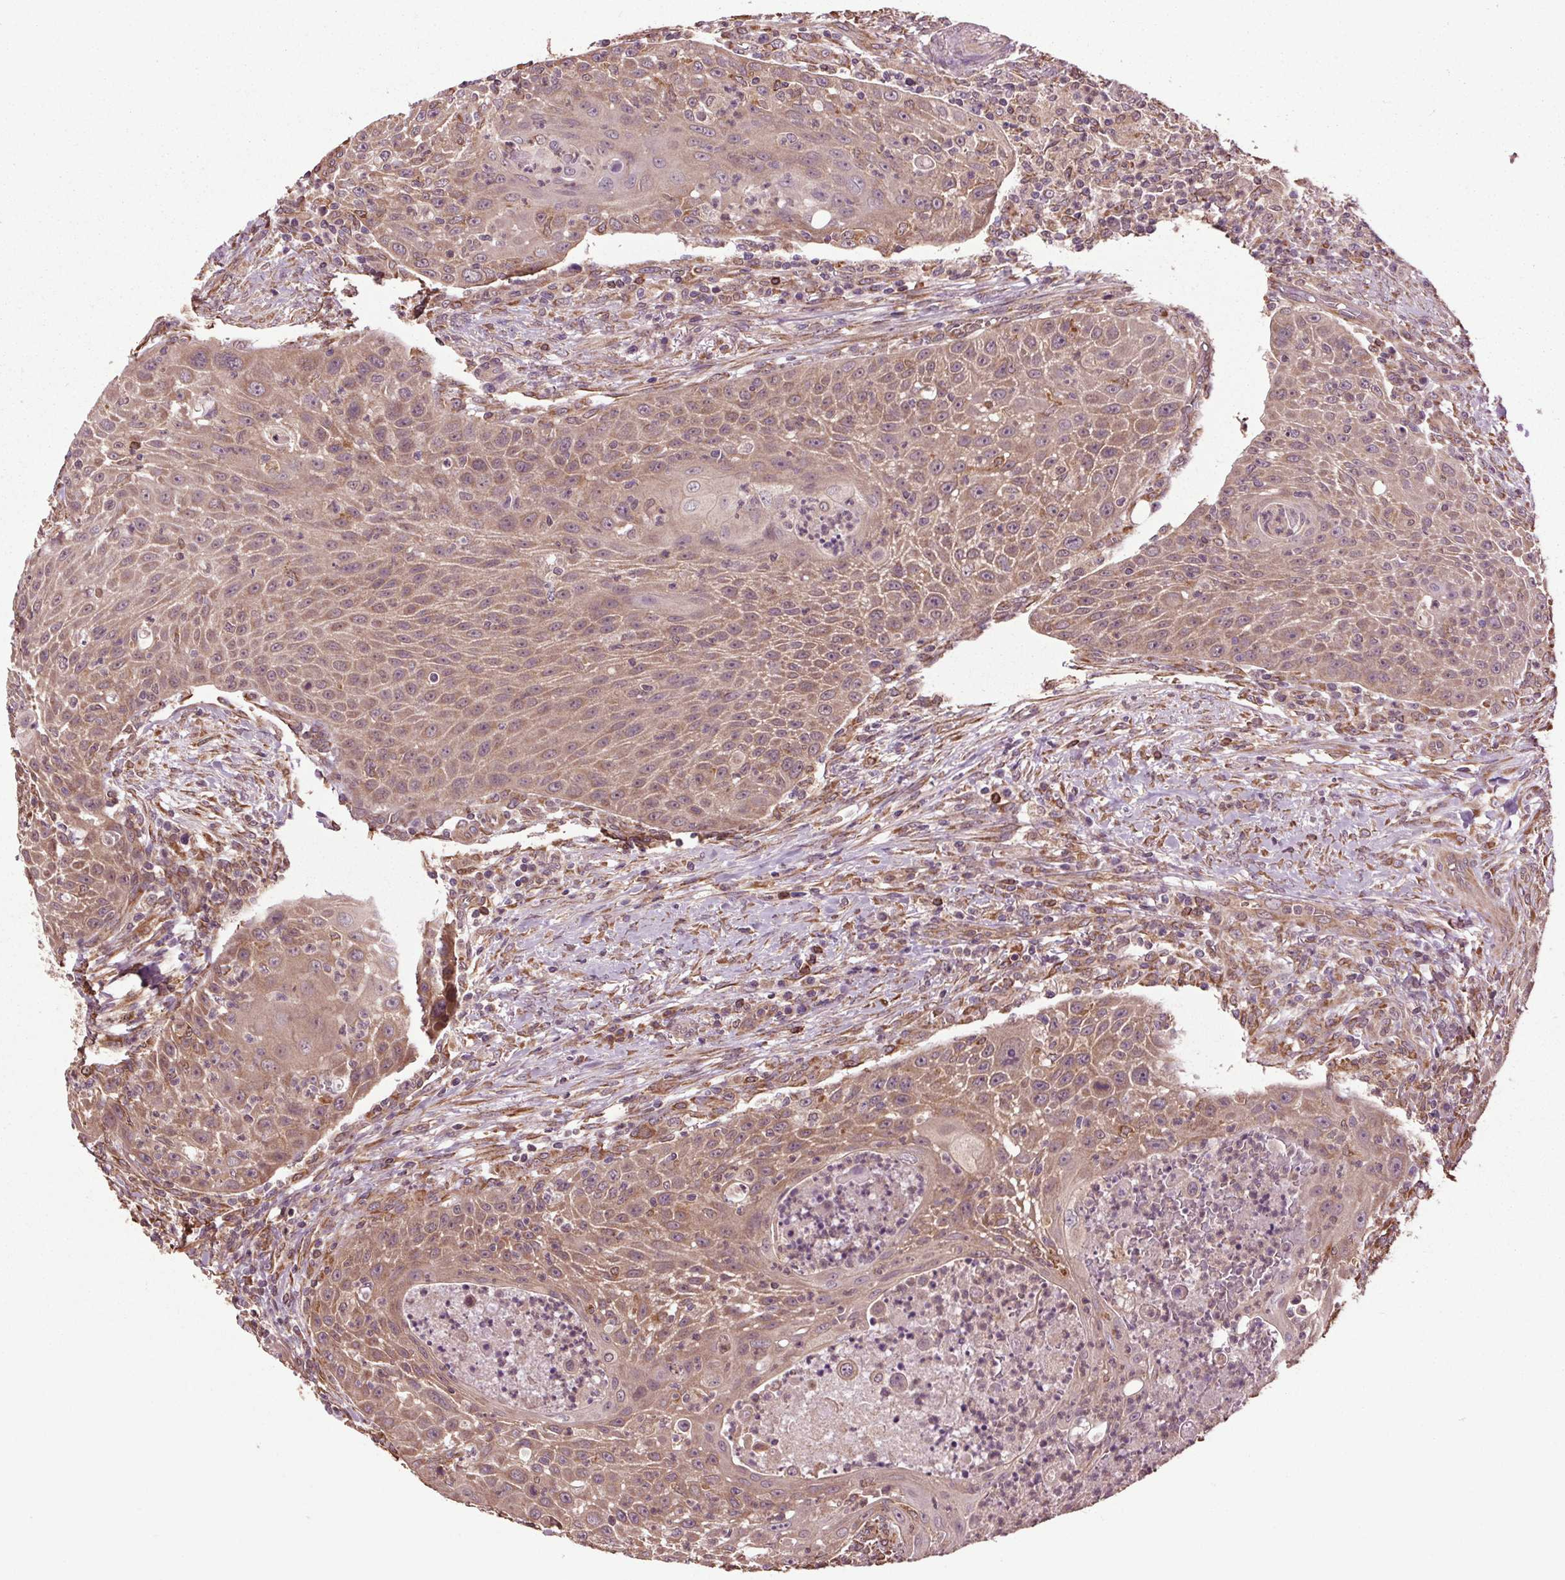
{"staining": {"intensity": "moderate", "quantity": ">75%", "location": "cytoplasmic/membranous"}, "tissue": "head and neck cancer", "cell_type": "Tumor cells", "image_type": "cancer", "snomed": [{"axis": "morphology", "description": "Squamous cell carcinoma, NOS"}, {"axis": "topography", "description": "Head-Neck"}], "caption": "Human head and neck cancer (squamous cell carcinoma) stained for a protein (brown) exhibits moderate cytoplasmic/membranous positive staining in about >75% of tumor cells.", "gene": "RNPEP", "patient": {"sex": "male", "age": 69}}